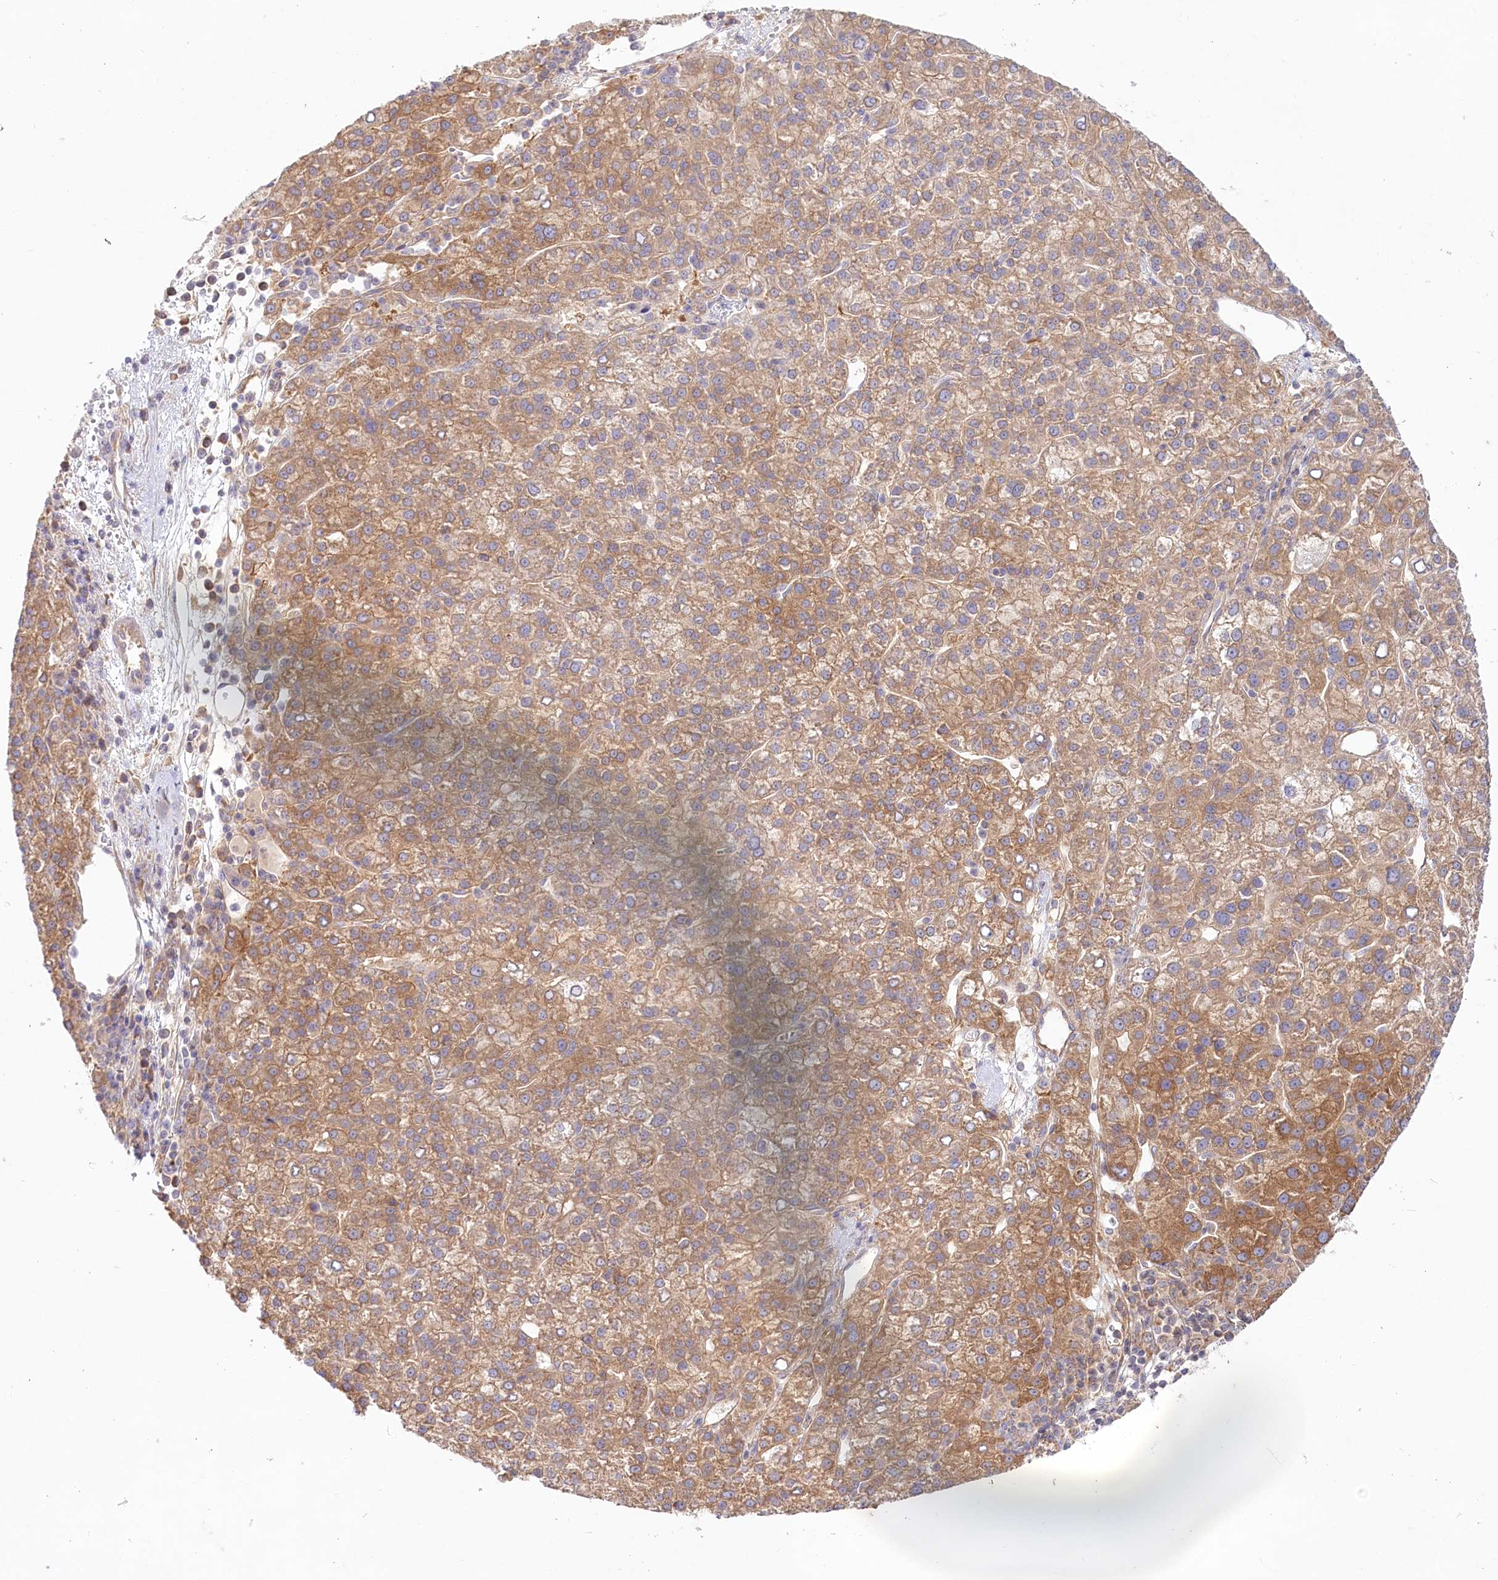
{"staining": {"intensity": "moderate", "quantity": ">75%", "location": "cytoplasmic/membranous"}, "tissue": "liver cancer", "cell_type": "Tumor cells", "image_type": "cancer", "snomed": [{"axis": "morphology", "description": "Carcinoma, Hepatocellular, NOS"}, {"axis": "topography", "description": "Liver"}], "caption": "Hepatocellular carcinoma (liver) tissue exhibits moderate cytoplasmic/membranous positivity in about >75% of tumor cells, visualized by immunohistochemistry.", "gene": "TNIP1", "patient": {"sex": "female", "age": 58}}